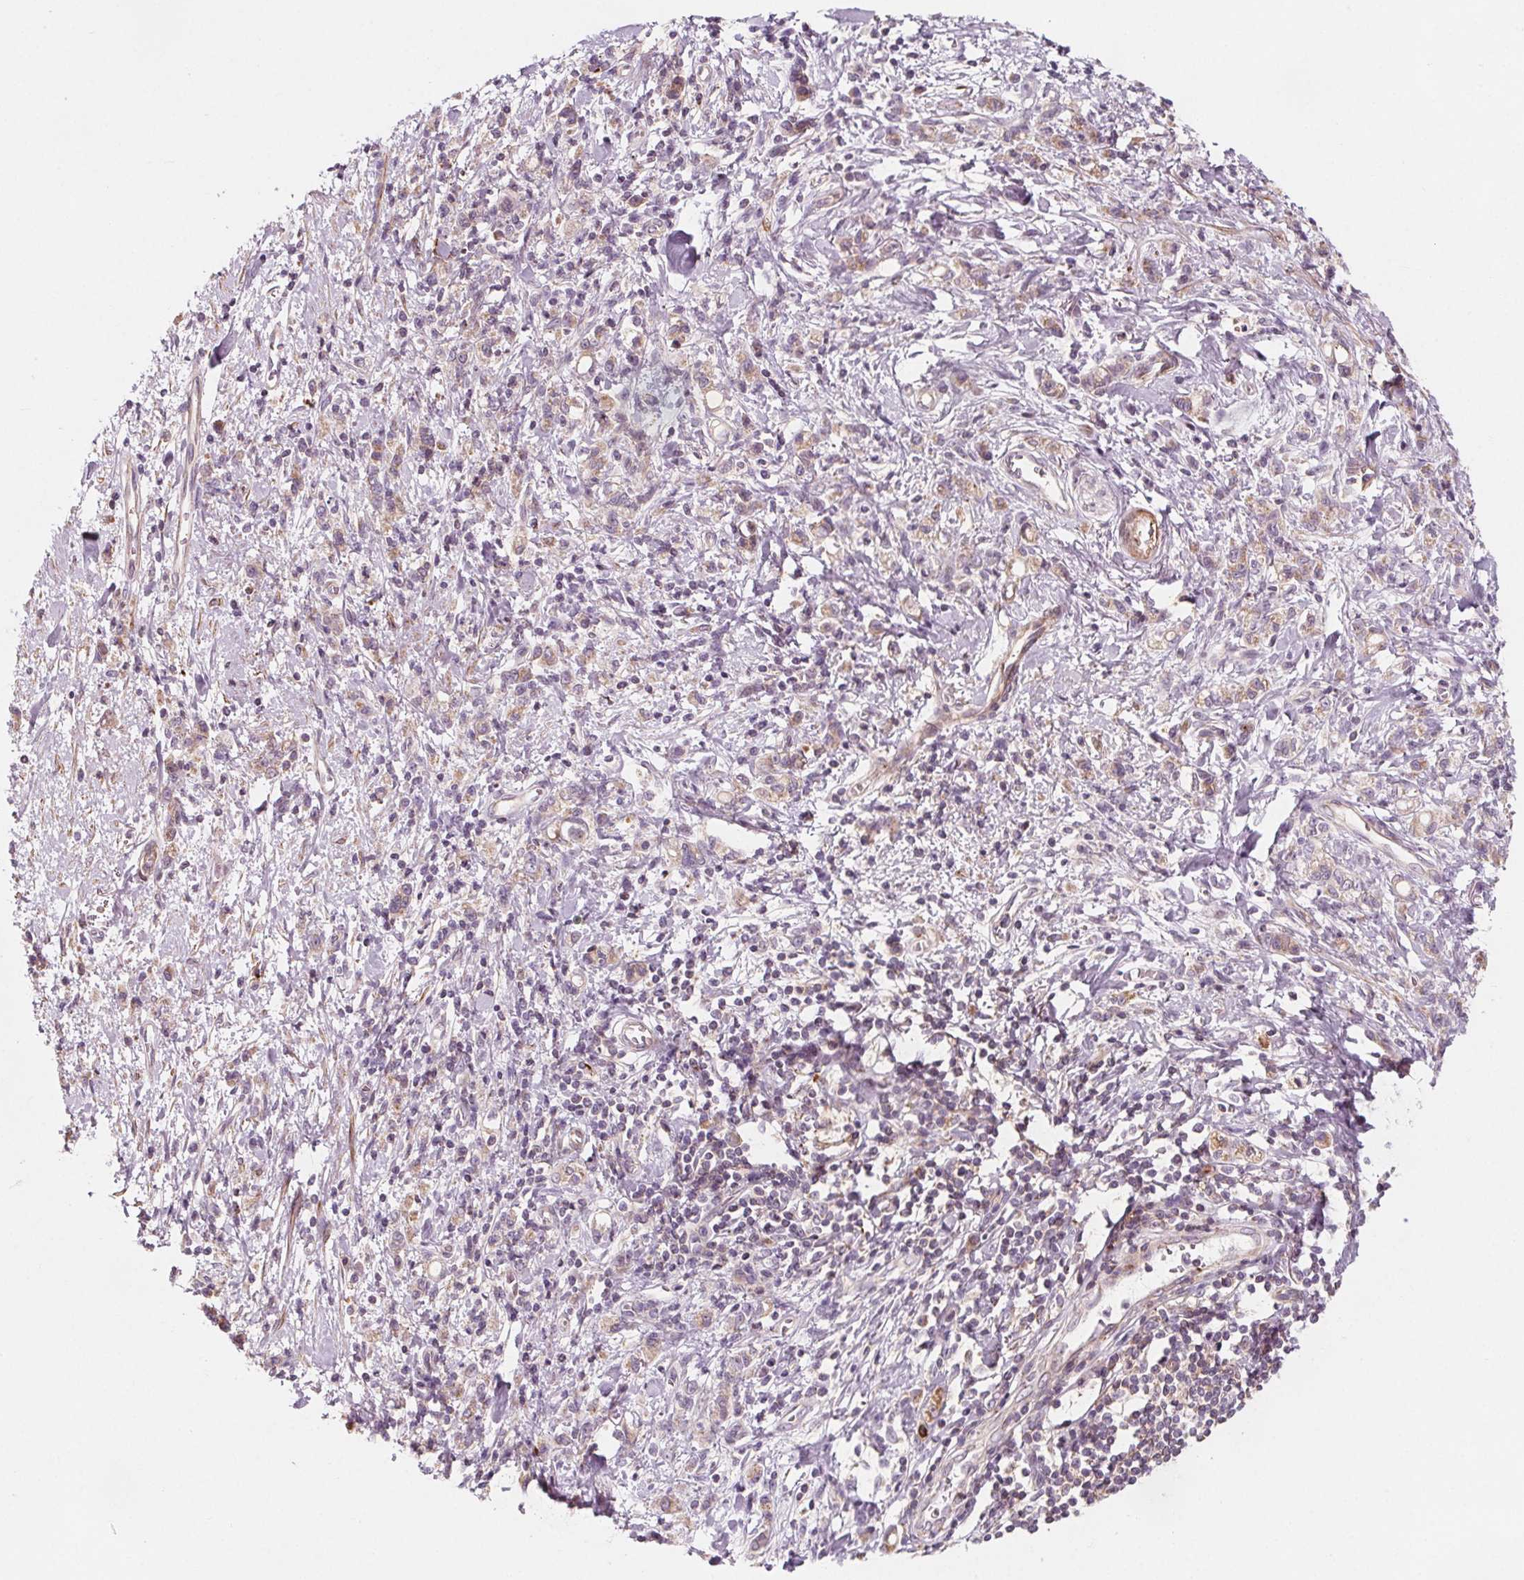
{"staining": {"intensity": "weak", "quantity": ">75%", "location": "cytoplasmic/membranous"}, "tissue": "stomach cancer", "cell_type": "Tumor cells", "image_type": "cancer", "snomed": [{"axis": "morphology", "description": "Adenocarcinoma, NOS"}, {"axis": "topography", "description": "Stomach"}], "caption": "IHC histopathology image of human stomach cancer (adenocarcinoma) stained for a protein (brown), which shows low levels of weak cytoplasmic/membranous positivity in approximately >75% of tumor cells.", "gene": "ADAM33", "patient": {"sex": "male", "age": 77}}